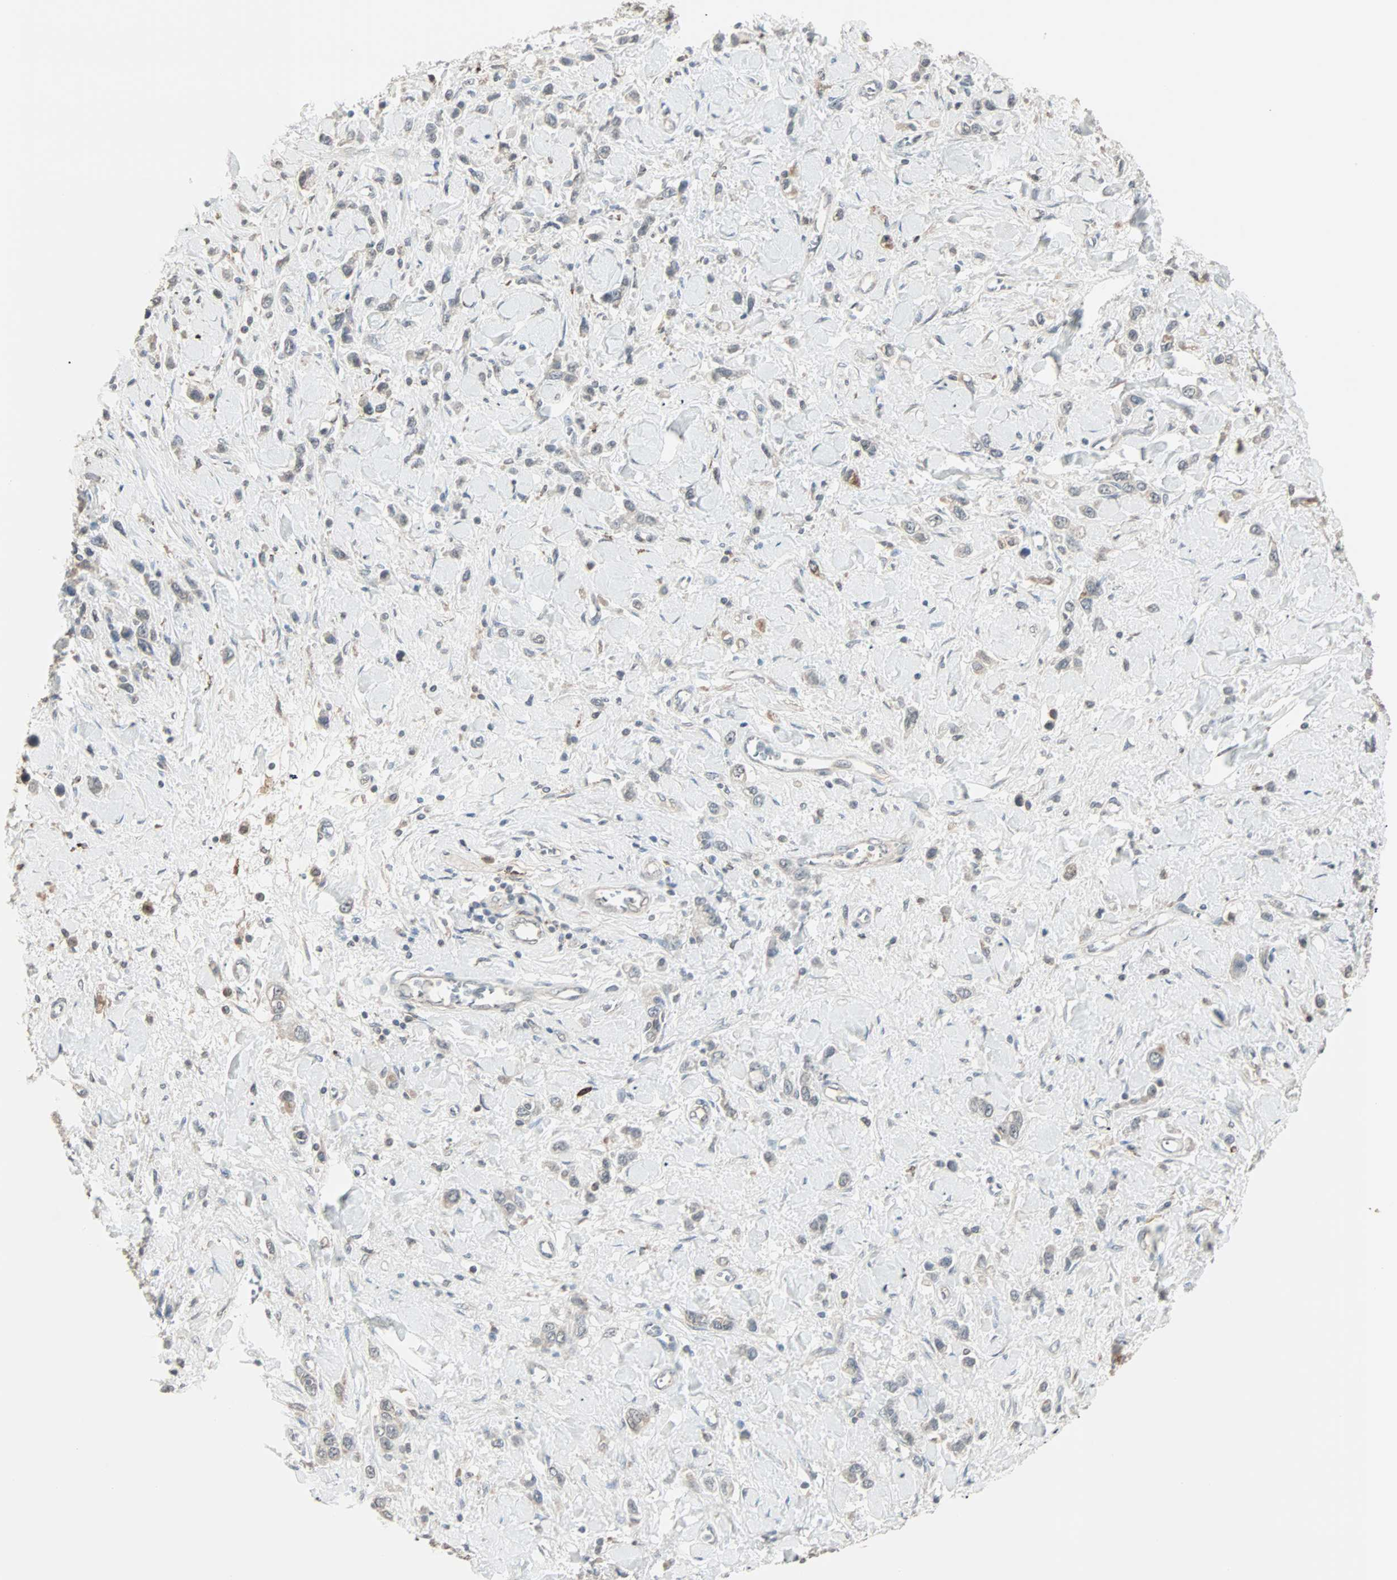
{"staining": {"intensity": "weak", "quantity": "25%-75%", "location": "cytoplasmic/membranous"}, "tissue": "stomach cancer", "cell_type": "Tumor cells", "image_type": "cancer", "snomed": [{"axis": "morphology", "description": "Normal tissue, NOS"}, {"axis": "morphology", "description": "Adenocarcinoma, NOS"}, {"axis": "topography", "description": "Stomach, upper"}, {"axis": "topography", "description": "Stomach"}], "caption": "Adenocarcinoma (stomach) stained with immunohistochemistry exhibits weak cytoplasmic/membranous positivity in approximately 25%-75% of tumor cells. Immunohistochemistry (ihc) stains the protein in brown and the nuclei are stained blue.", "gene": "KDM4A", "patient": {"sex": "female", "age": 65}}